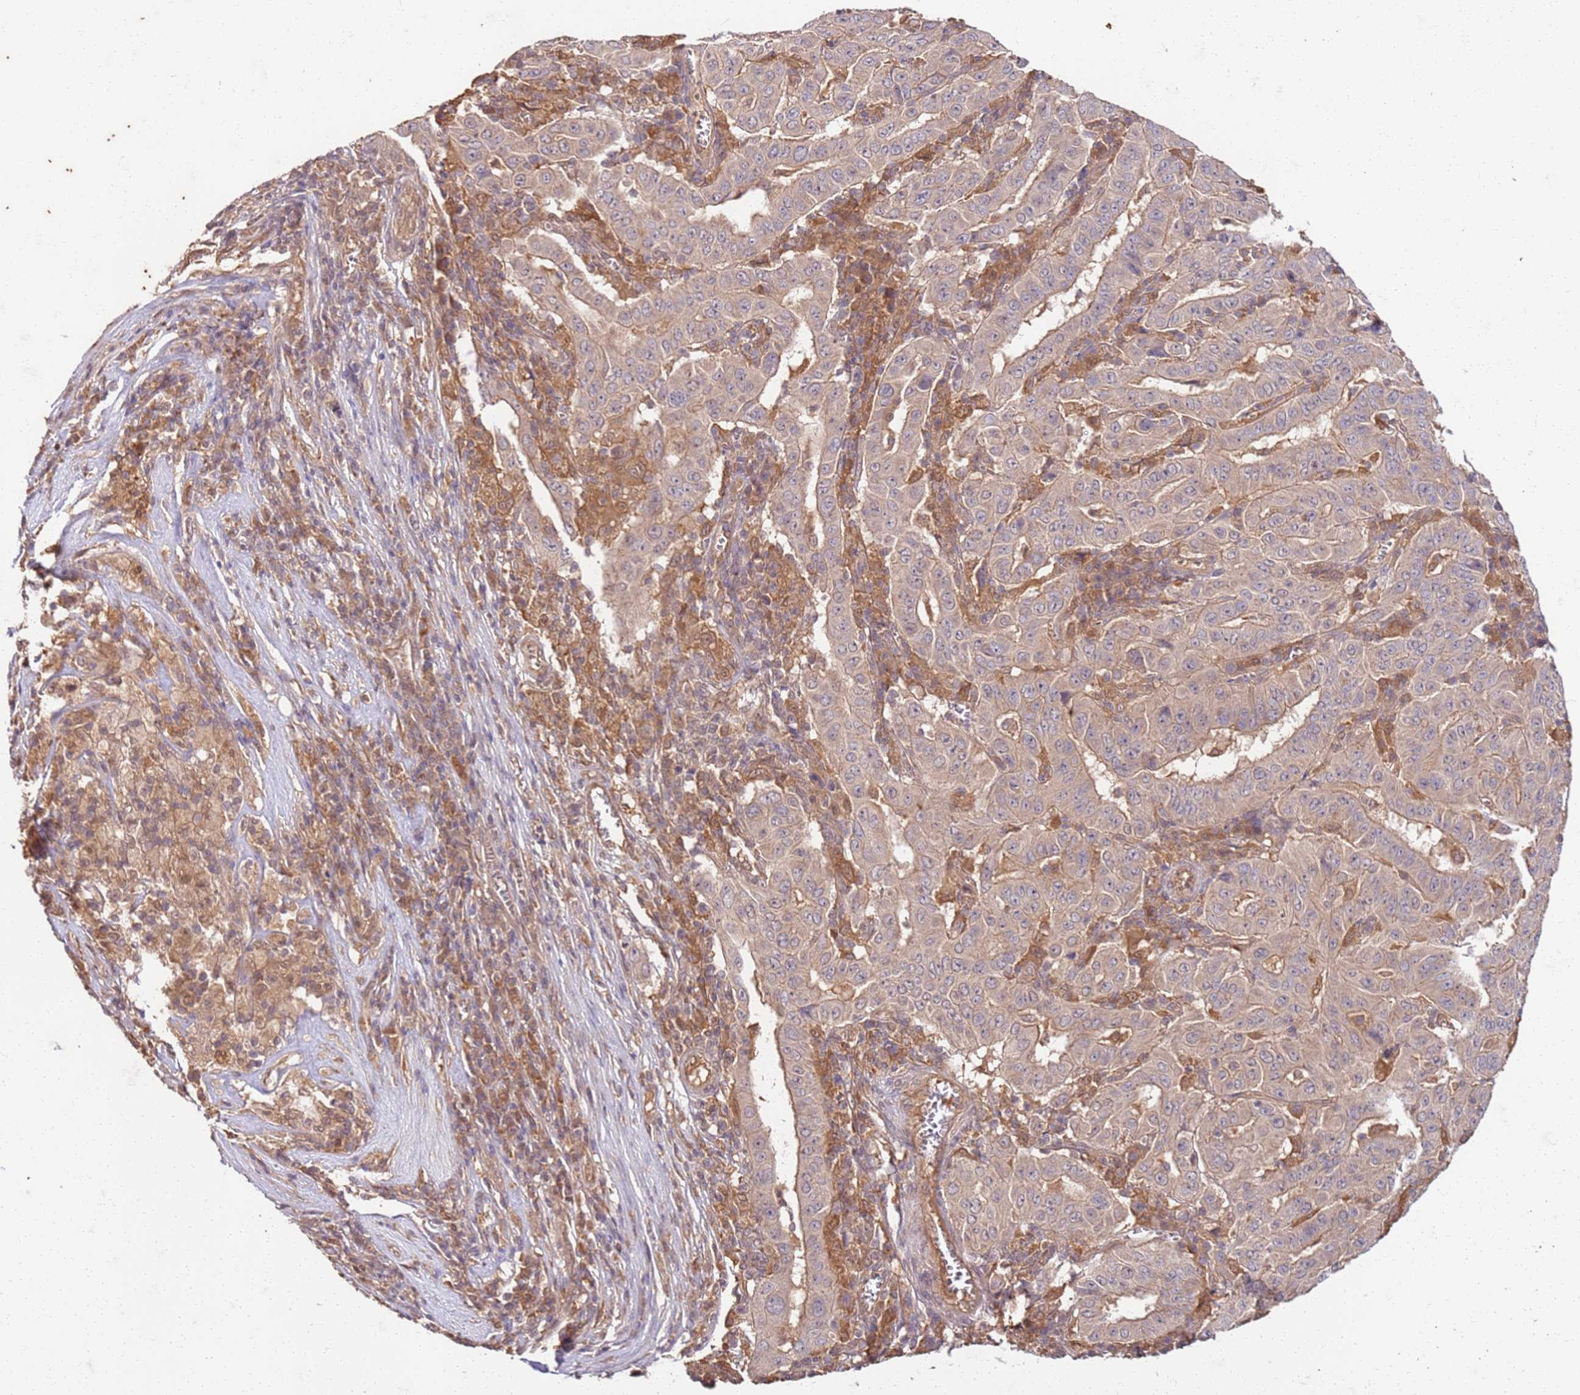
{"staining": {"intensity": "weak", "quantity": ">75%", "location": "cytoplasmic/membranous"}, "tissue": "pancreatic cancer", "cell_type": "Tumor cells", "image_type": "cancer", "snomed": [{"axis": "morphology", "description": "Adenocarcinoma, NOS"}, {"axis": "topography", "description": "Pancreas"}], "caption": "Immunohistochemical staining of human pancreatic adenocarcinoma displays low levels of weak cytoplasmic/membranous positivity in about >75% of tumor cells. Using DAB (3,3'-diaminobenzidine) (brown) and hematoxylin (blue) stains, captured at high magnification using brightfield microscopy.", "gene": "UBE3A", "patient": {"sex": "male", "age": 63}}